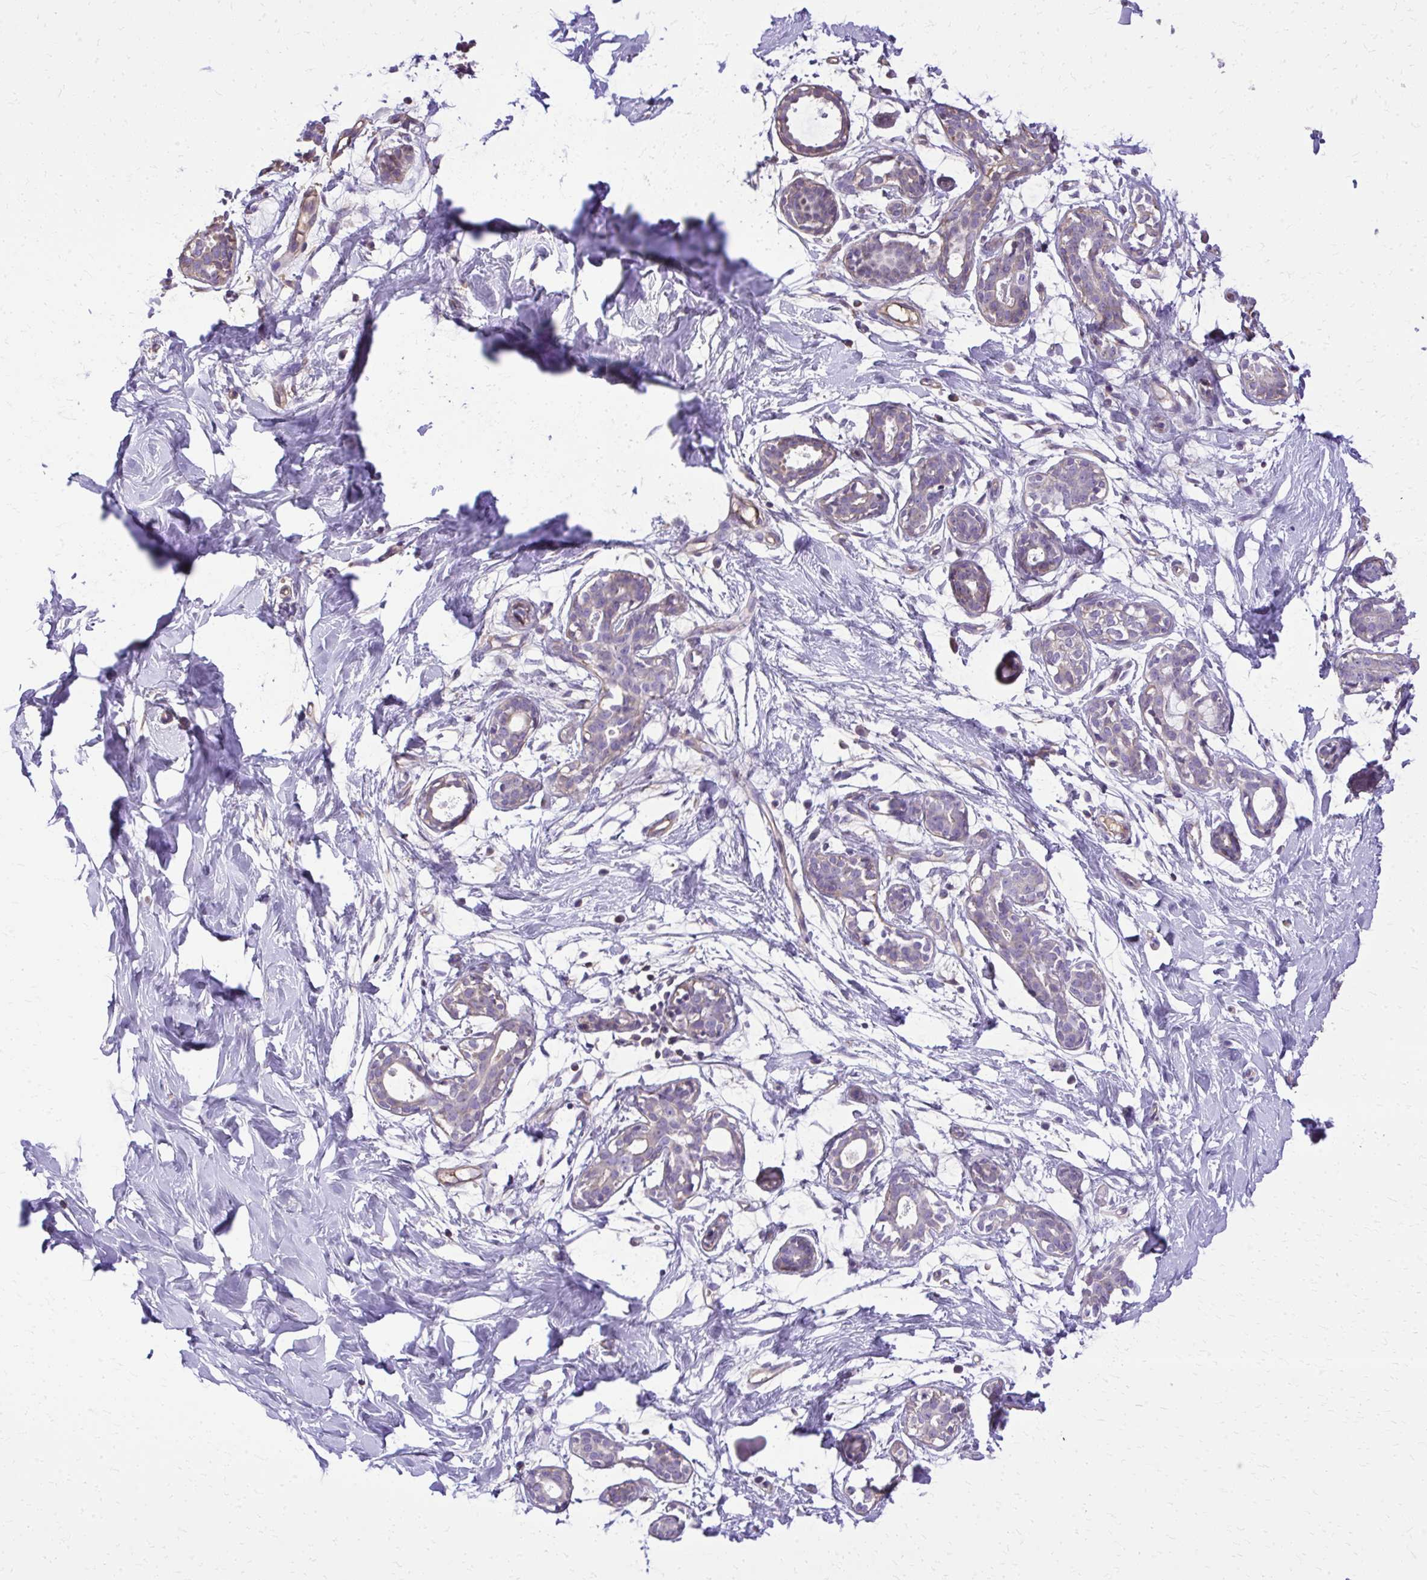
{"staining": {"intensity": "negative", "quantity": "none", "location": "none"}, "tissue": "breast", "cell_type": "Adipocytes", "image_type": "normal", "snomed": [{"axis": "morphology", "description": "Normal tissue, NOS"}, {"axis": "topography", "description": "Breast"}], "caption": "Human breast stained for a protein using immunohistochemistry exhibits no expression in adipocytes.", "gene": "RUNDC3B", "patient": {"sex": "female", "age": 27}}